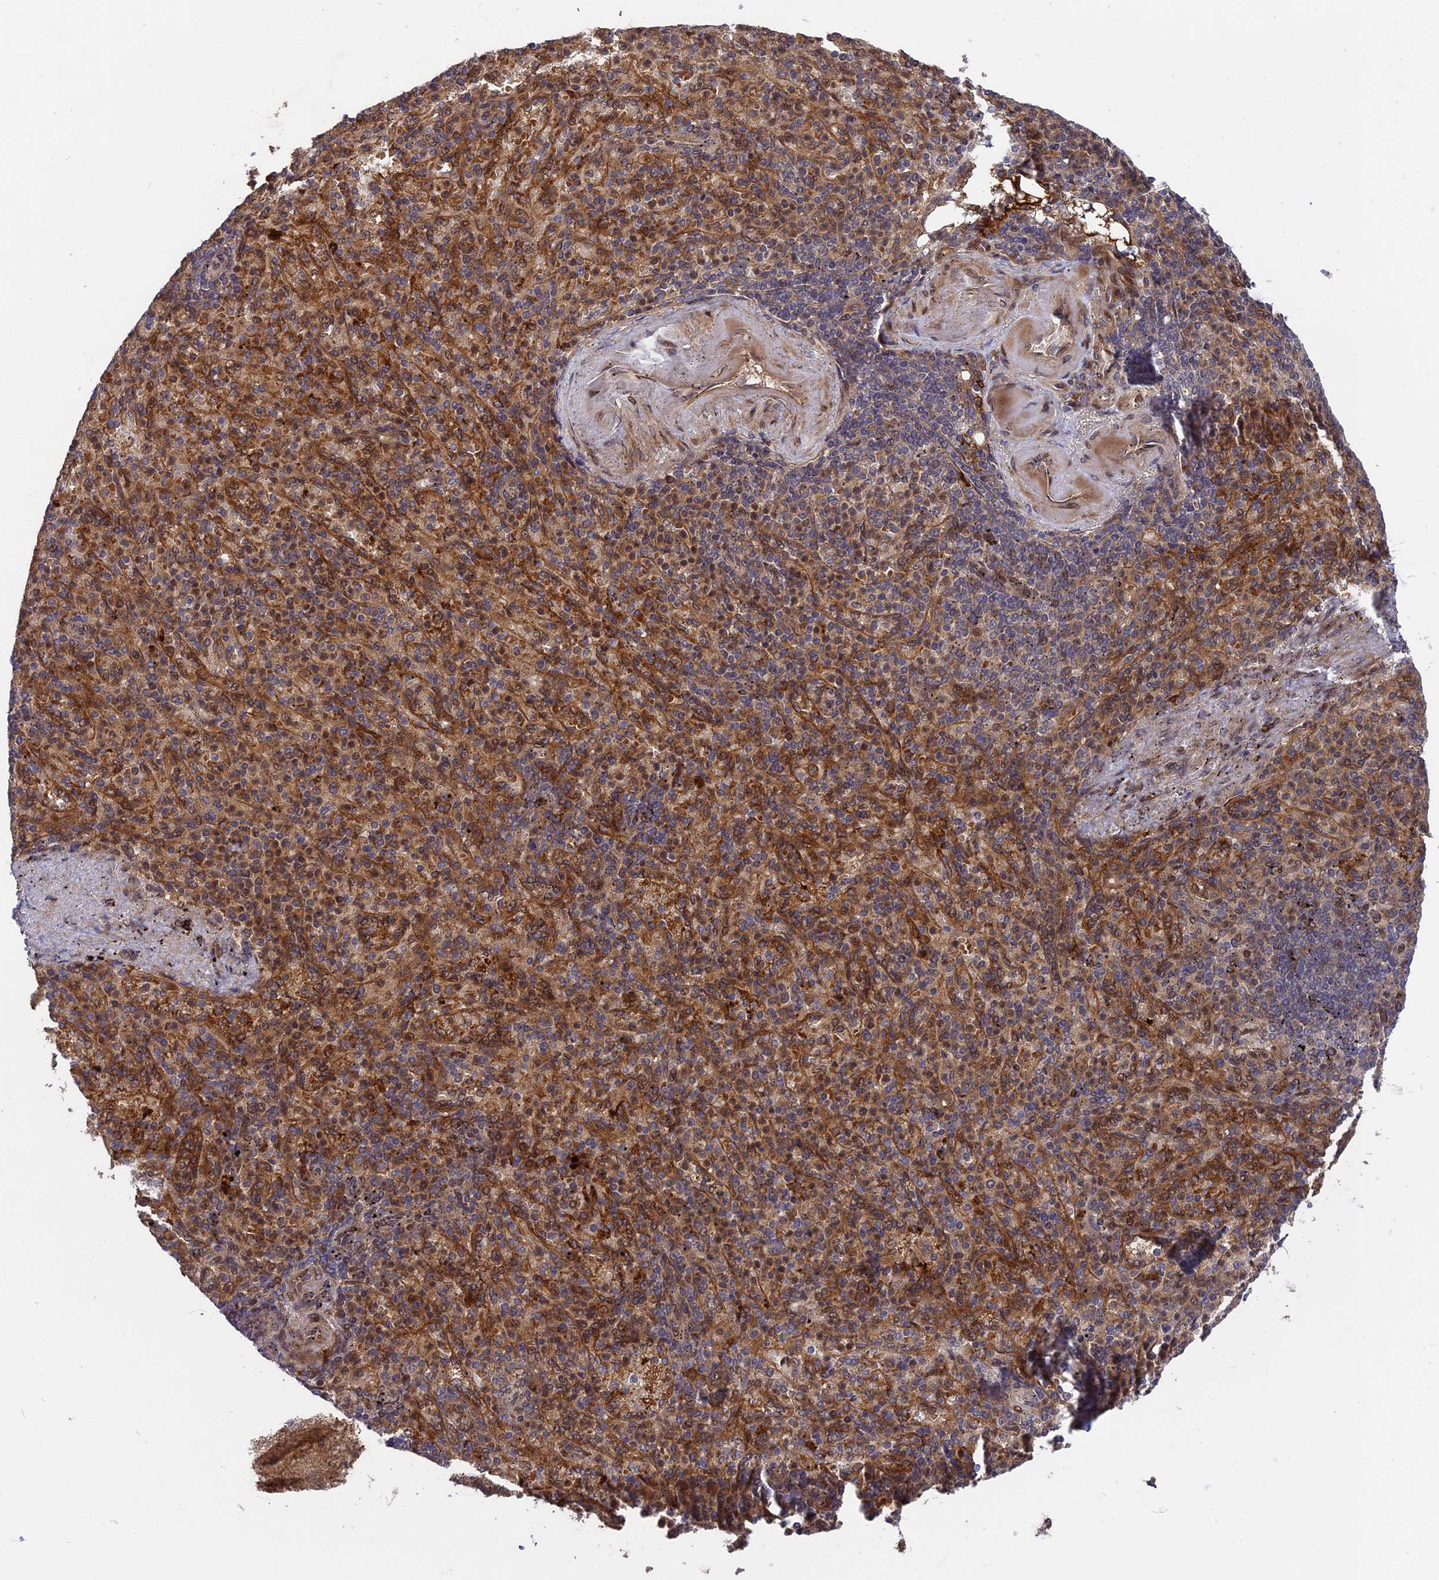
{"staining": {"intensity": "moderate", "quantity": "25%-75%", "location": "cytoplasmic/membranous"}, "tissue": "spleen", "cell_type": "Cells in red pulp", "image_type": "normal", "snomed": [{"axis": "morphology", "description": "Normal tissue, NOS"}, {"axis": "topography", "description": "Spleen"}], "caption": "Protein analysis of normal spleen displays moderate cytoplasmic/membranous staining in approximately 25%-75% of cells in red pulp.", "gene": "TMUB2", "patient": {"sex": "female", "age": 74}}